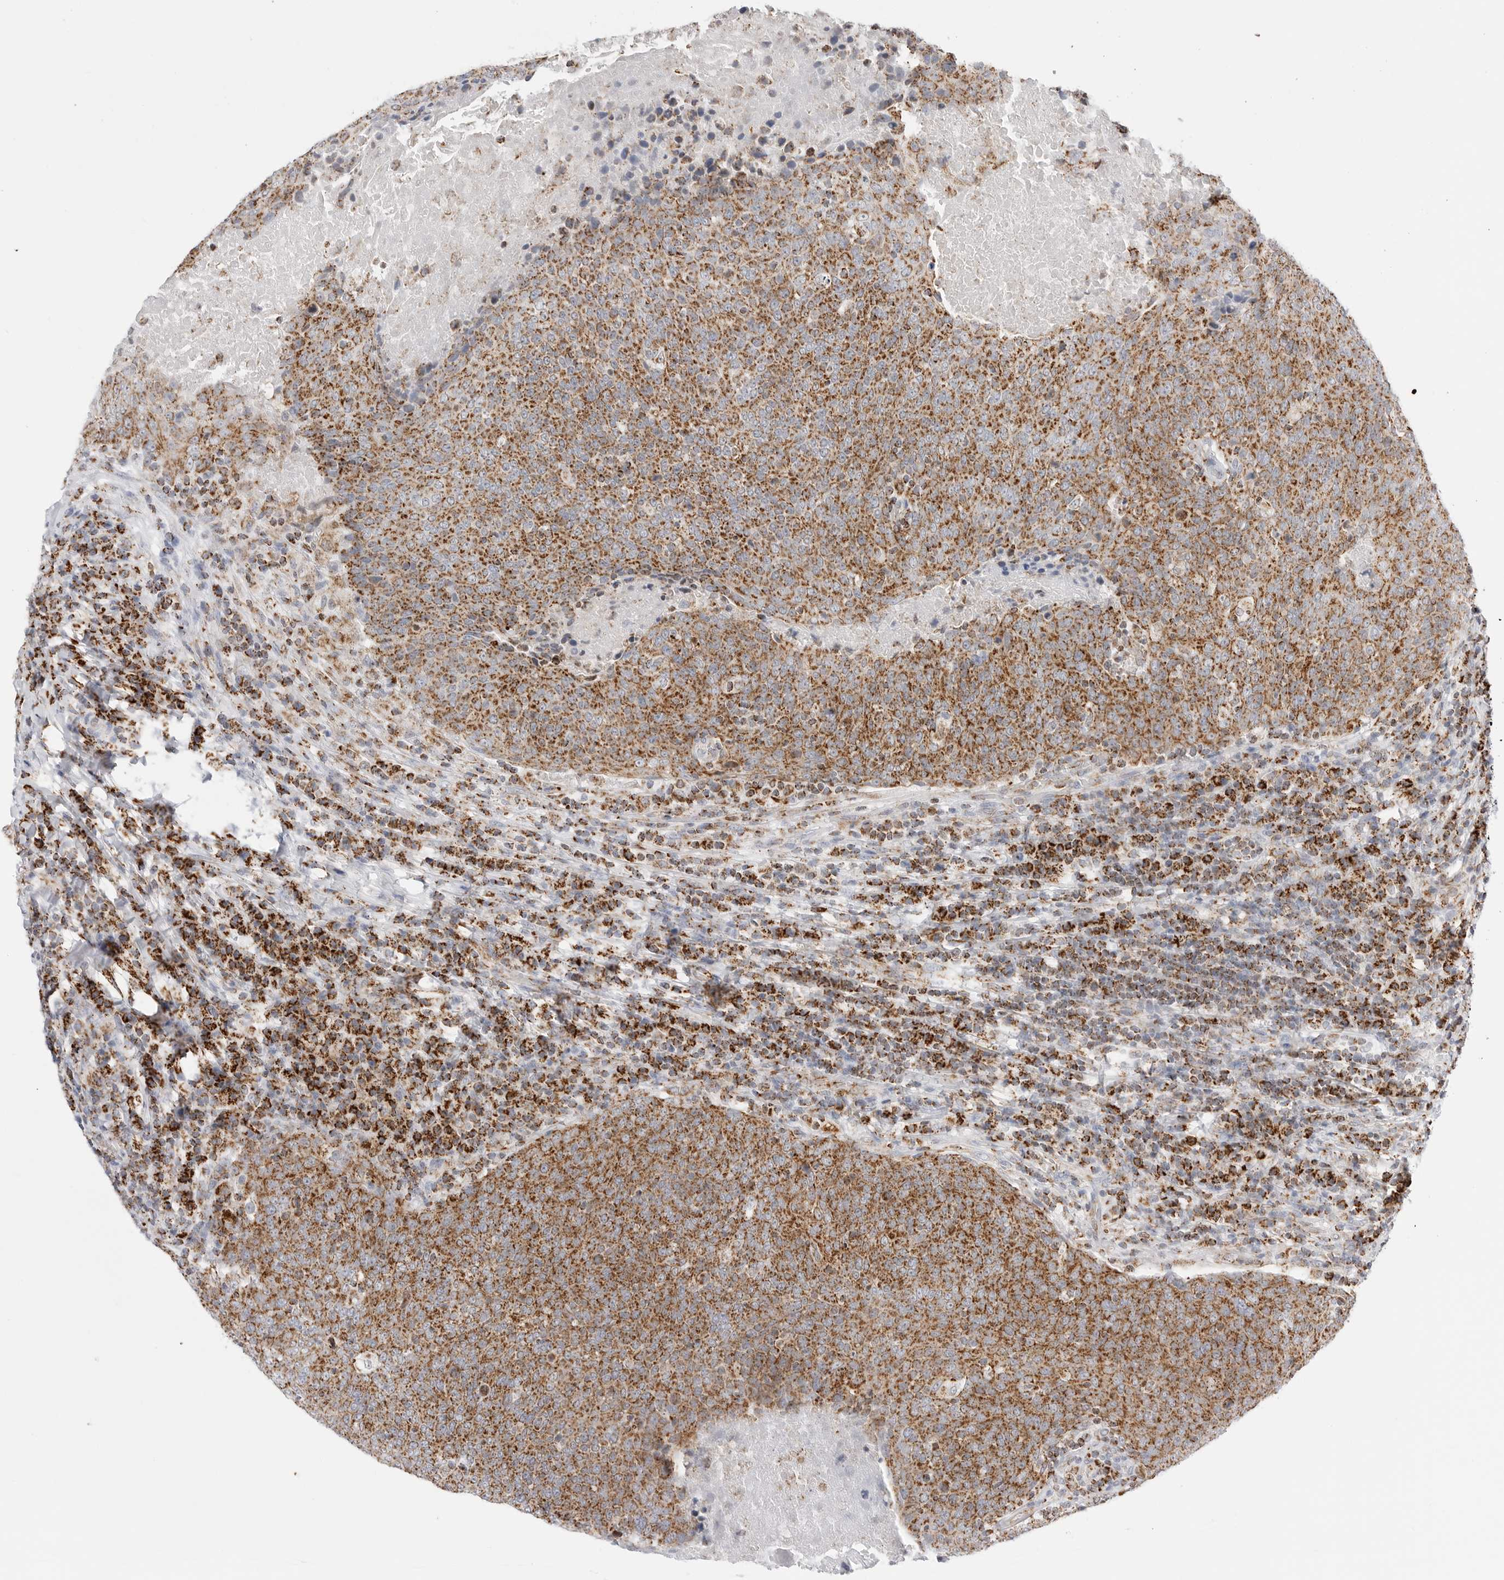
{"staining": {"intensity": "moderate", "quantity": ">75%", "location": "cytoplasmic/membranous"}, "tissue": "head and neck cancer", "cell_type": "Tumor cells", "image_type": "cancer", "snomed": [{"axis": "morphology", "description": "Squamous cell carcinoma, NOS"}, {"axis": "morphology", "description": "Squamous cell carcinoma, metastatic, NOS"}, {"axis": "topography", "description": "Lymph node"}, {"axis": "topography", "description": "Head-Neck"}], "caption": "Metastatic squamous cell carcinoma (head and neck) tissue reveals moderate cytoplasmic/membranous staining in approximately >75% of tumor cells, visualized by immunohistochemistry. (IHC, brightfield microscopy, high magnification).", "gene": "ATP5IF1", "patient": {"sex": "male", "age": 62}}